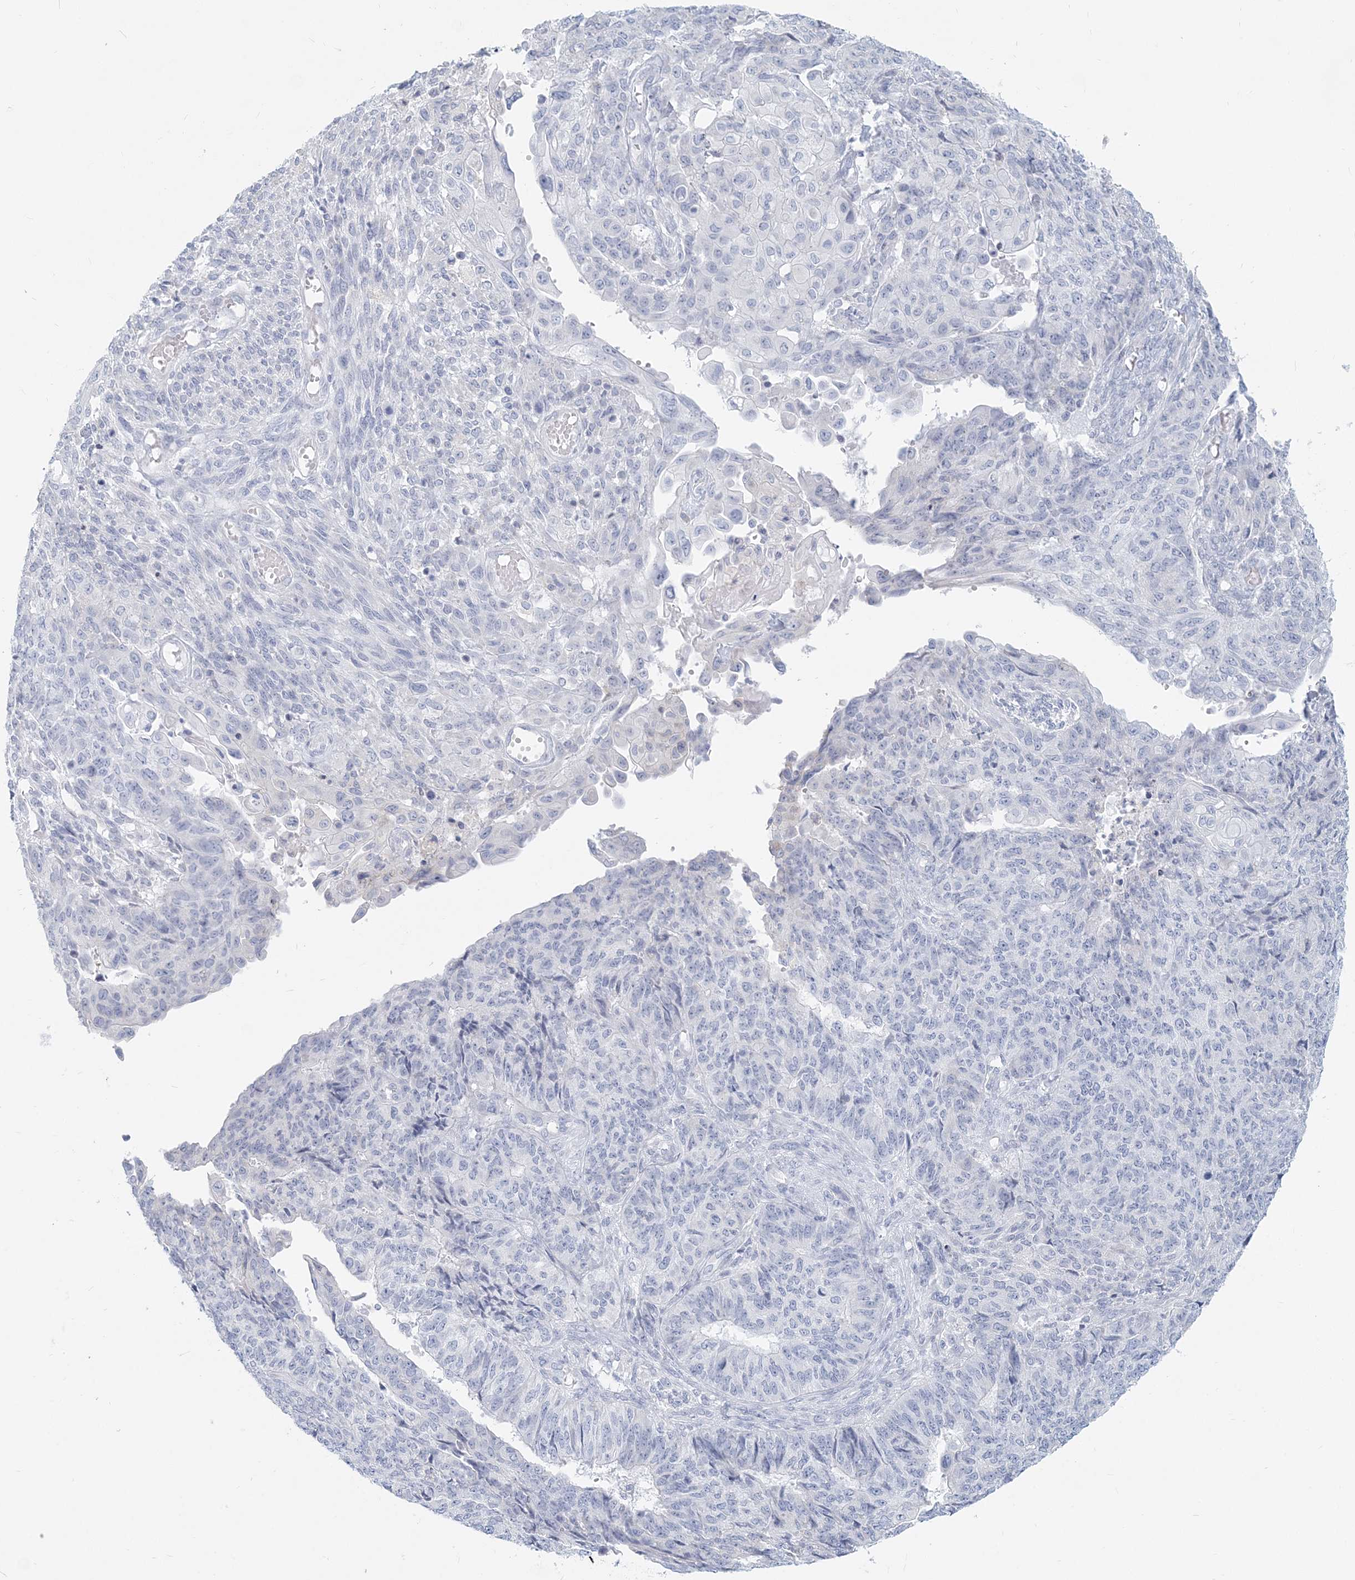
{"staining": {"intensity": "negative", "quantity": "none", "location": "none"}, "tissue": "endometrial cancer", "cell_type": "Tumor cells", "image_type": "cancer", "snomed": [{"axis": "morphology", "description": "Adenocarcinoma, NOS"}, {"axis": "topography", "description": "Endometrium"}], "caption": "Endometrial adenocarcinoma stained for a protein using immunohistochemistry reveals no expression tumor cells.", "gene": "CSN1S1", "patient": {"sex": "female", "age": 32}}